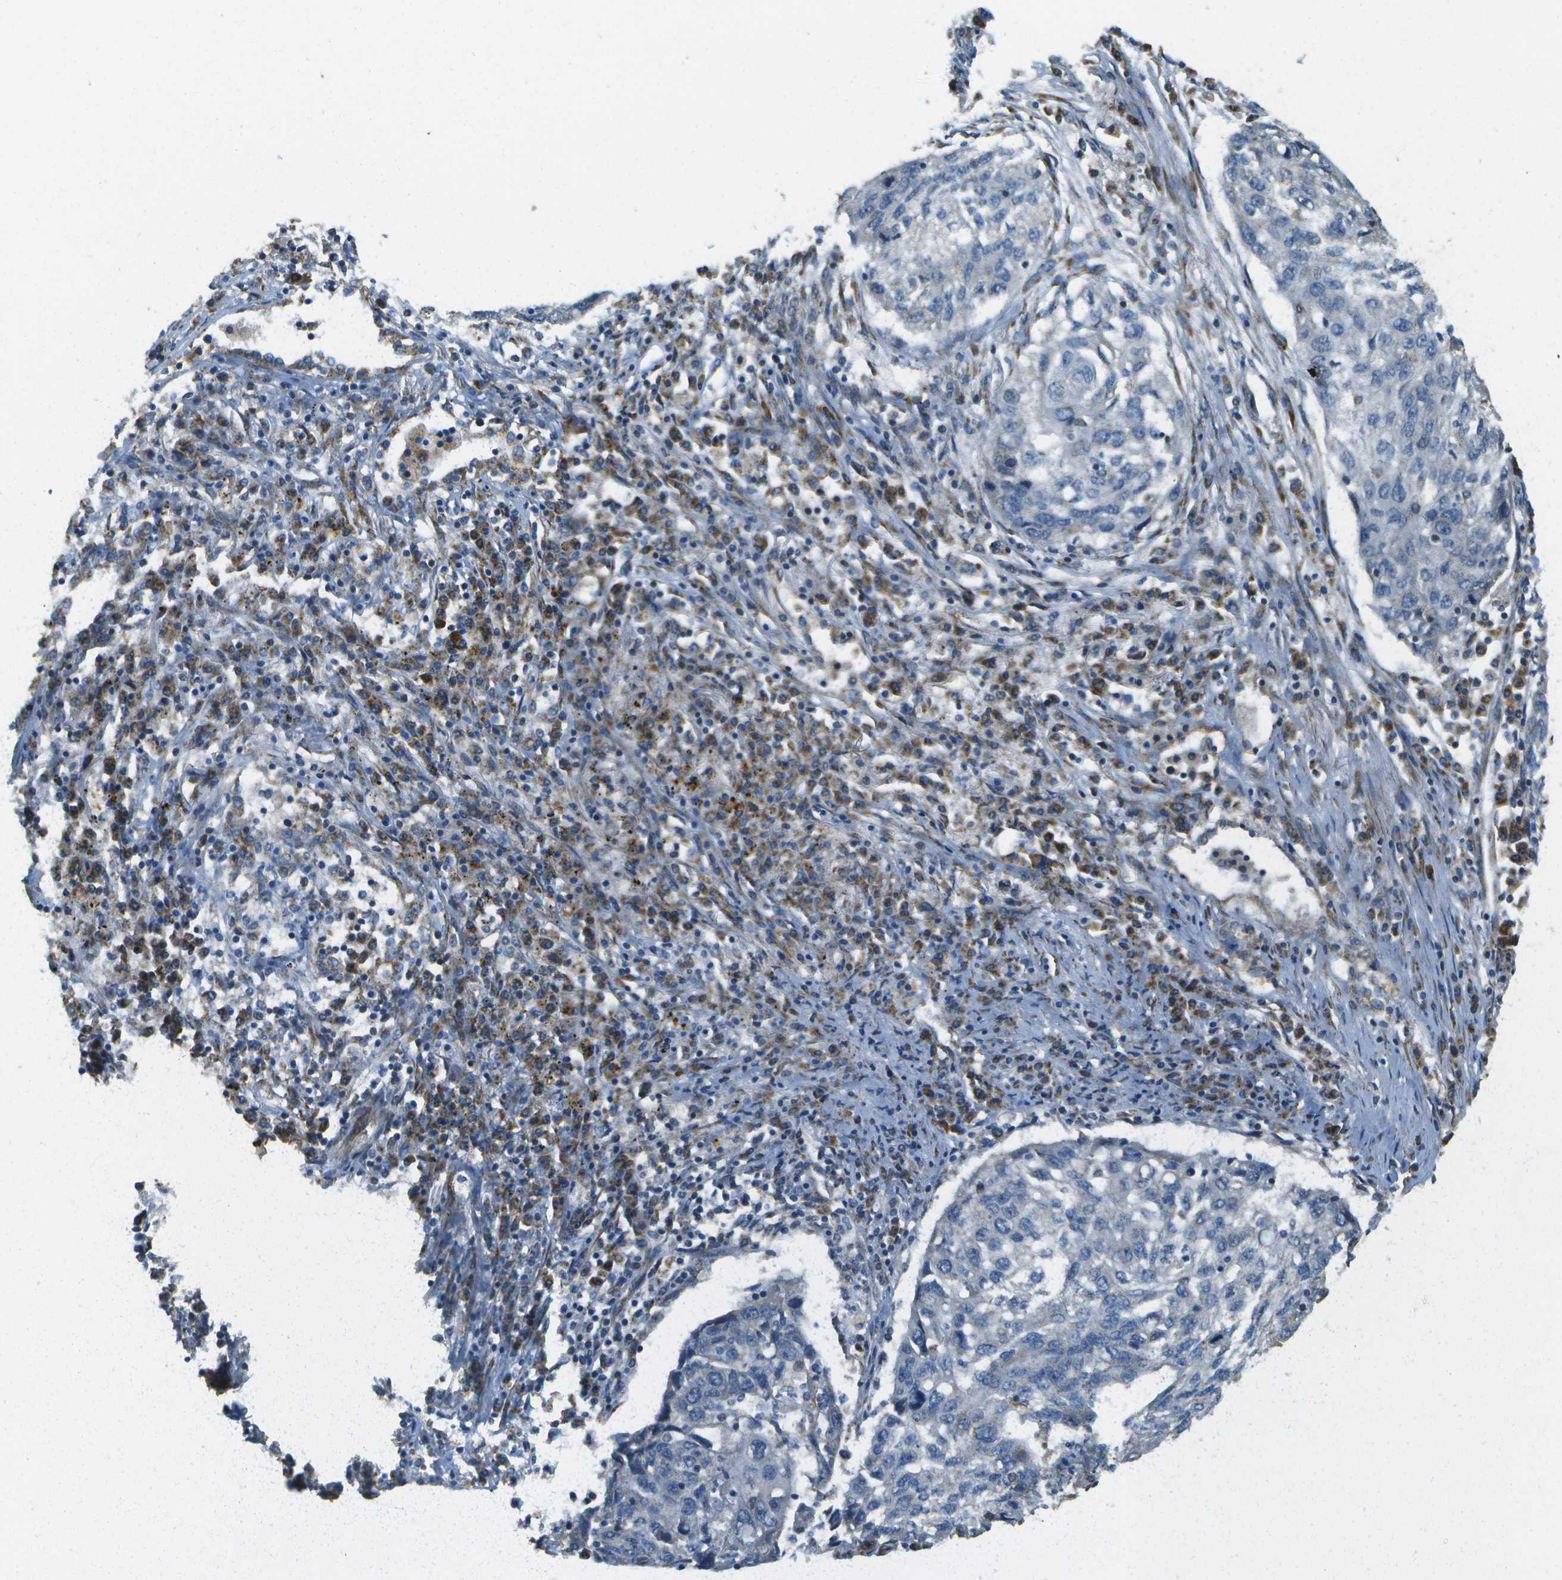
{"staining": {"intensity": "negative", "quantity": "none", "location": "none"}, "tissue": "lung cancer", "cell_type": "Tumor cells", "image_type": "cancer", "snomed": [{"axis": "morphology", "description": "Squamous cell carcinoma, NOS"}, {"axis": "topography", "description": "Lung"}], "caption": "Lung squamous cell carcinoma stained for a protein using immunohistochemistry (IHC) exhibits no expression tumor cells.", "gene": "NRK", "patient": {"sex": "female", "age": 63}}